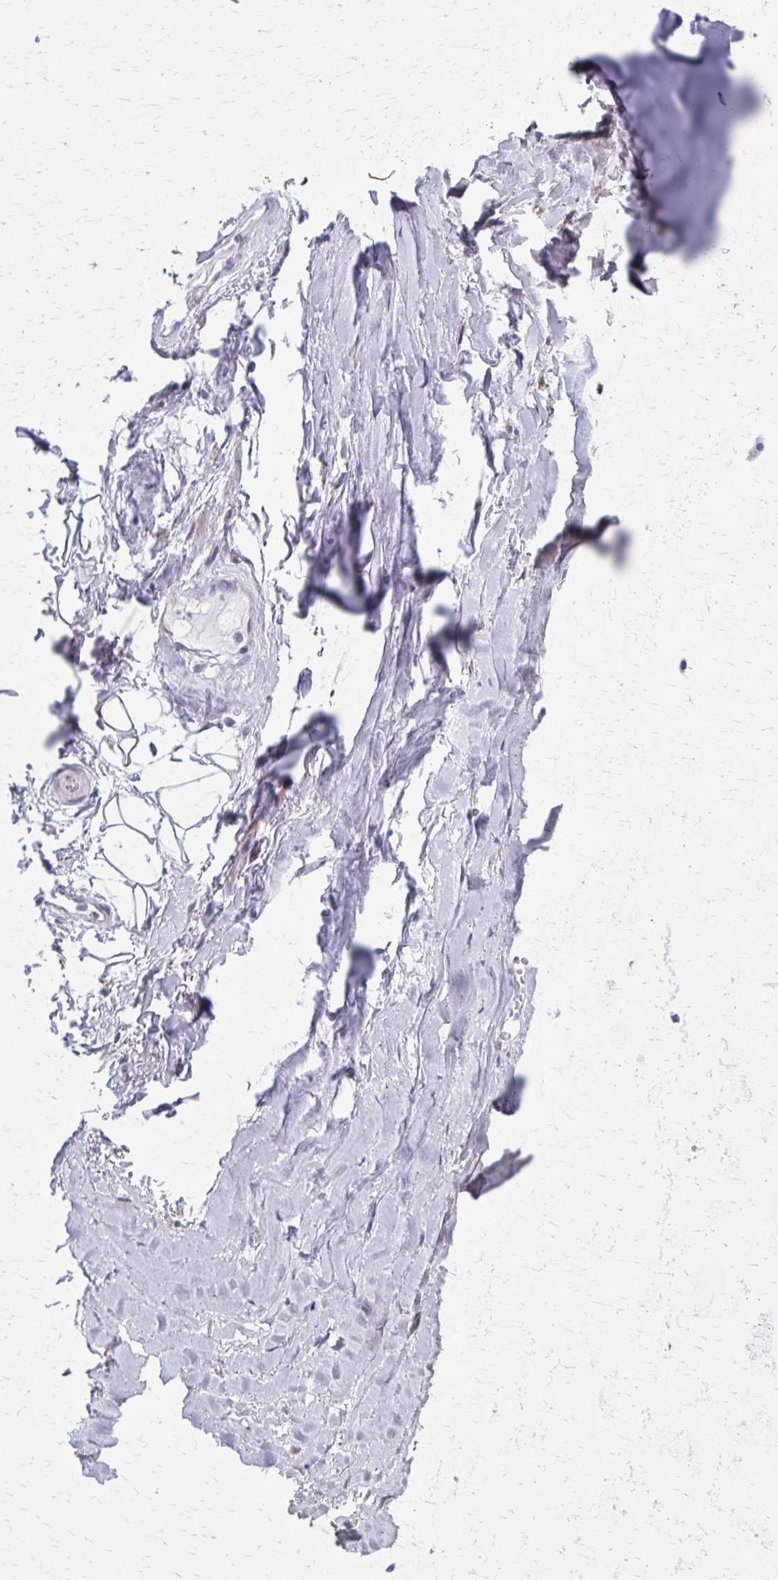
{"staining": {"intensity": "negative", "quantity": "none", "location": "none"}, "tissue": "adipose tissue", "cell_type": "Adipocytes", "image_type": "normal", "snomed": [{"axis": "morphology", "description": "Normal tissue, NOS"}, {"axis": "topography", "description": "Cartilage tissue"}, {"axis": "topography", "description": "Nasopharynx"}, {"axis": "topography", "description": "Thyroid gland"}], "caption": "An IHC micrograph of benign adipose tissue is shown. There is no staining in adipocytes of adipose tissue.", "gene": "SPATS2L", "patient": {"sex": "male", "age": 63}}